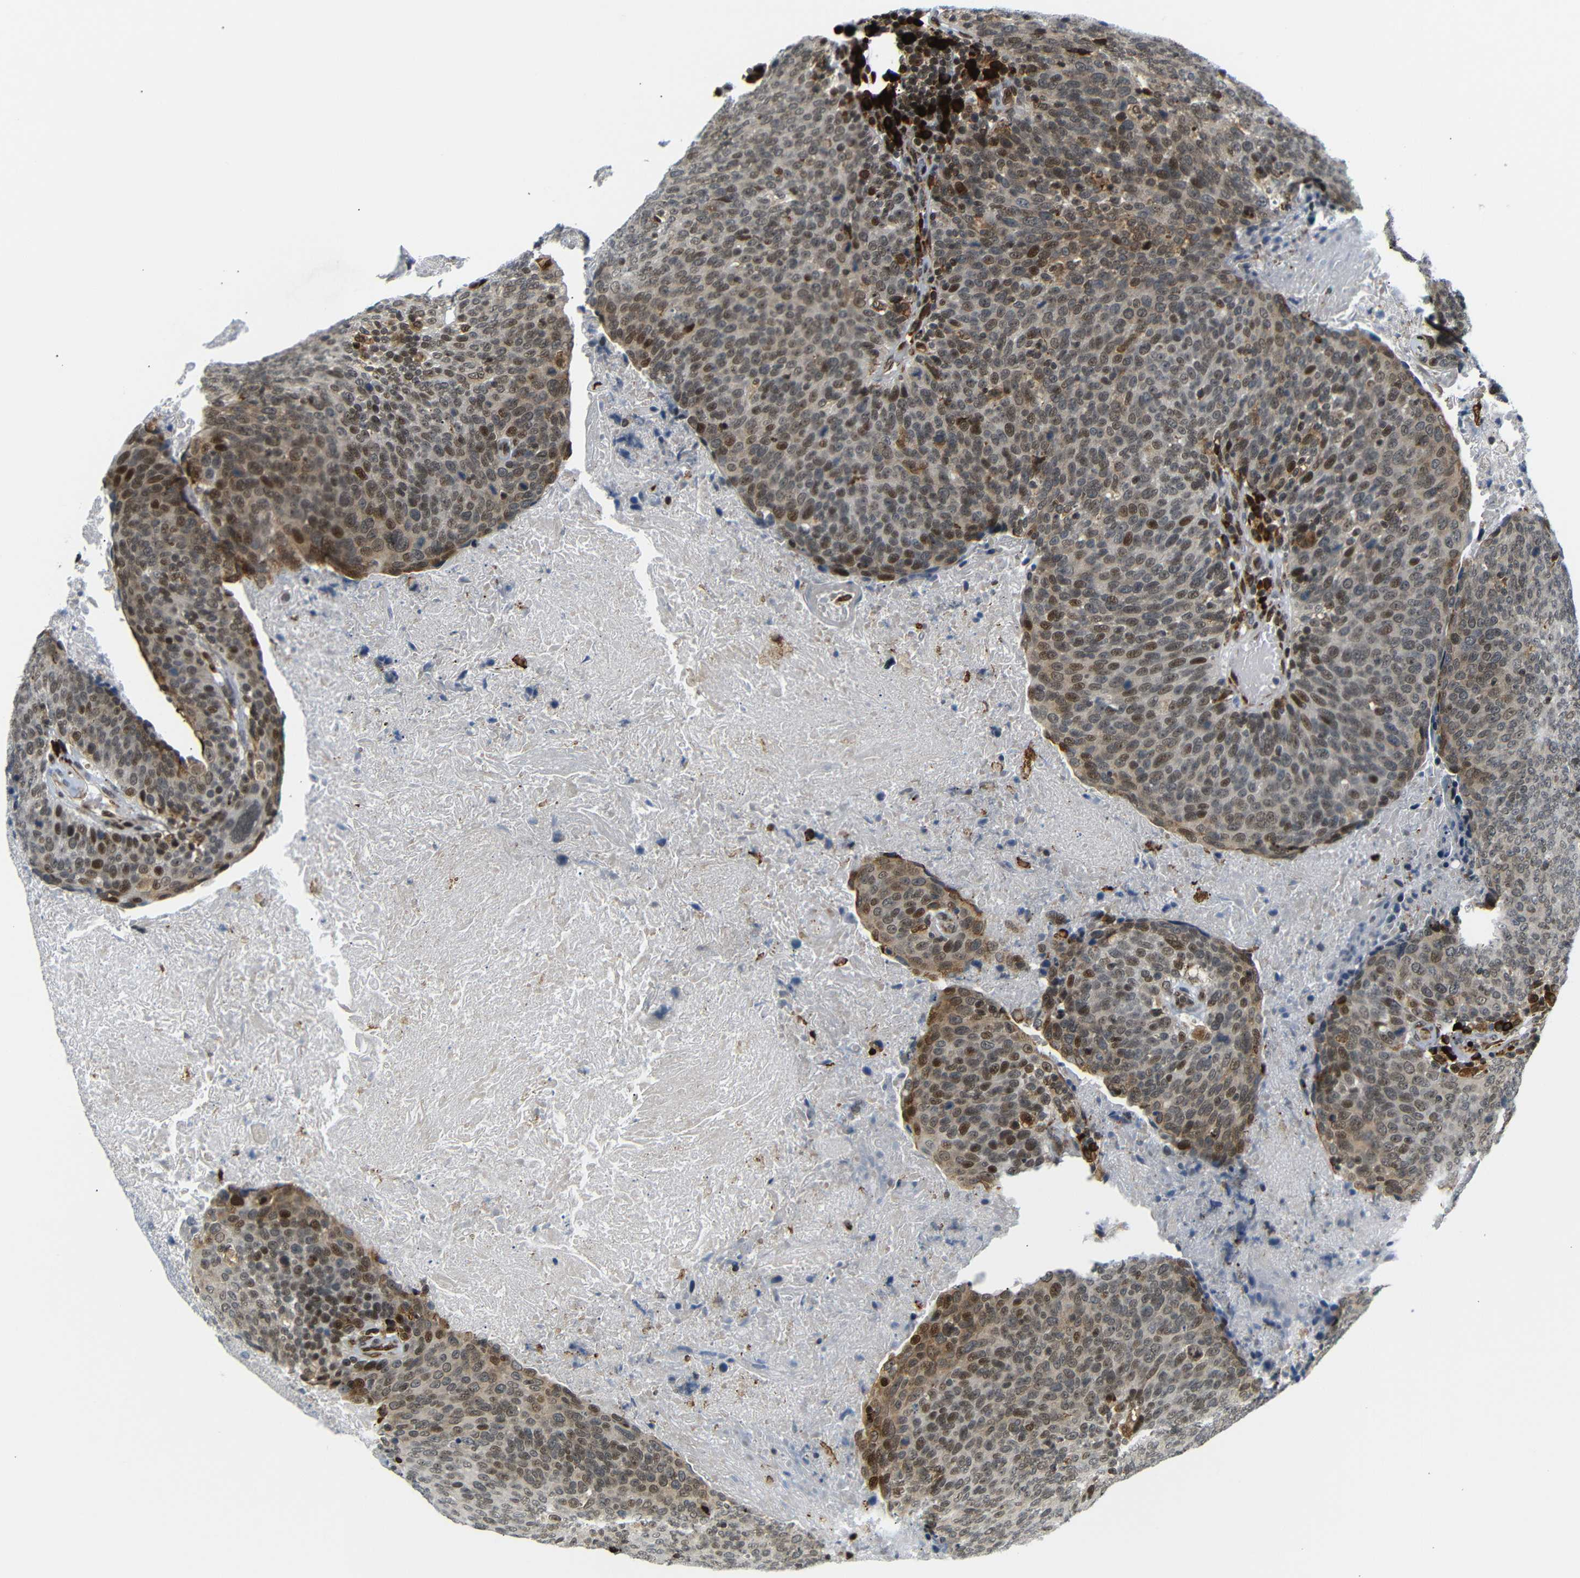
{"staining": {"intensity": "moderate", "quantity": "25%-75%", "location": "cytoplasmic/membranous,nuclear"}, "tissue": "head and neck cancer", "cell_type": "Tumor cells", "image_type": "cancer", "snomed": [{"axis": "morphology", "description": "Squamous cell carcinoma, NOS"}, {"axis": "morphology", "description": "Squamous cell carcinoma, metastatic, NOS"}, {"axis": "topography", "description": "Lymph node"}, {"axis": "topography", "description": "Head-Neck"}], "caption": "Head and neck cancer (squamous cell carcinoma) stained with a brown dye reveals moderate cytoplasmic/membranous and nuclear positive positivity in about 25%-75% of tumor cells.", "gene": "SPCS2", "patient": {"sex": "male", "age": 62}}